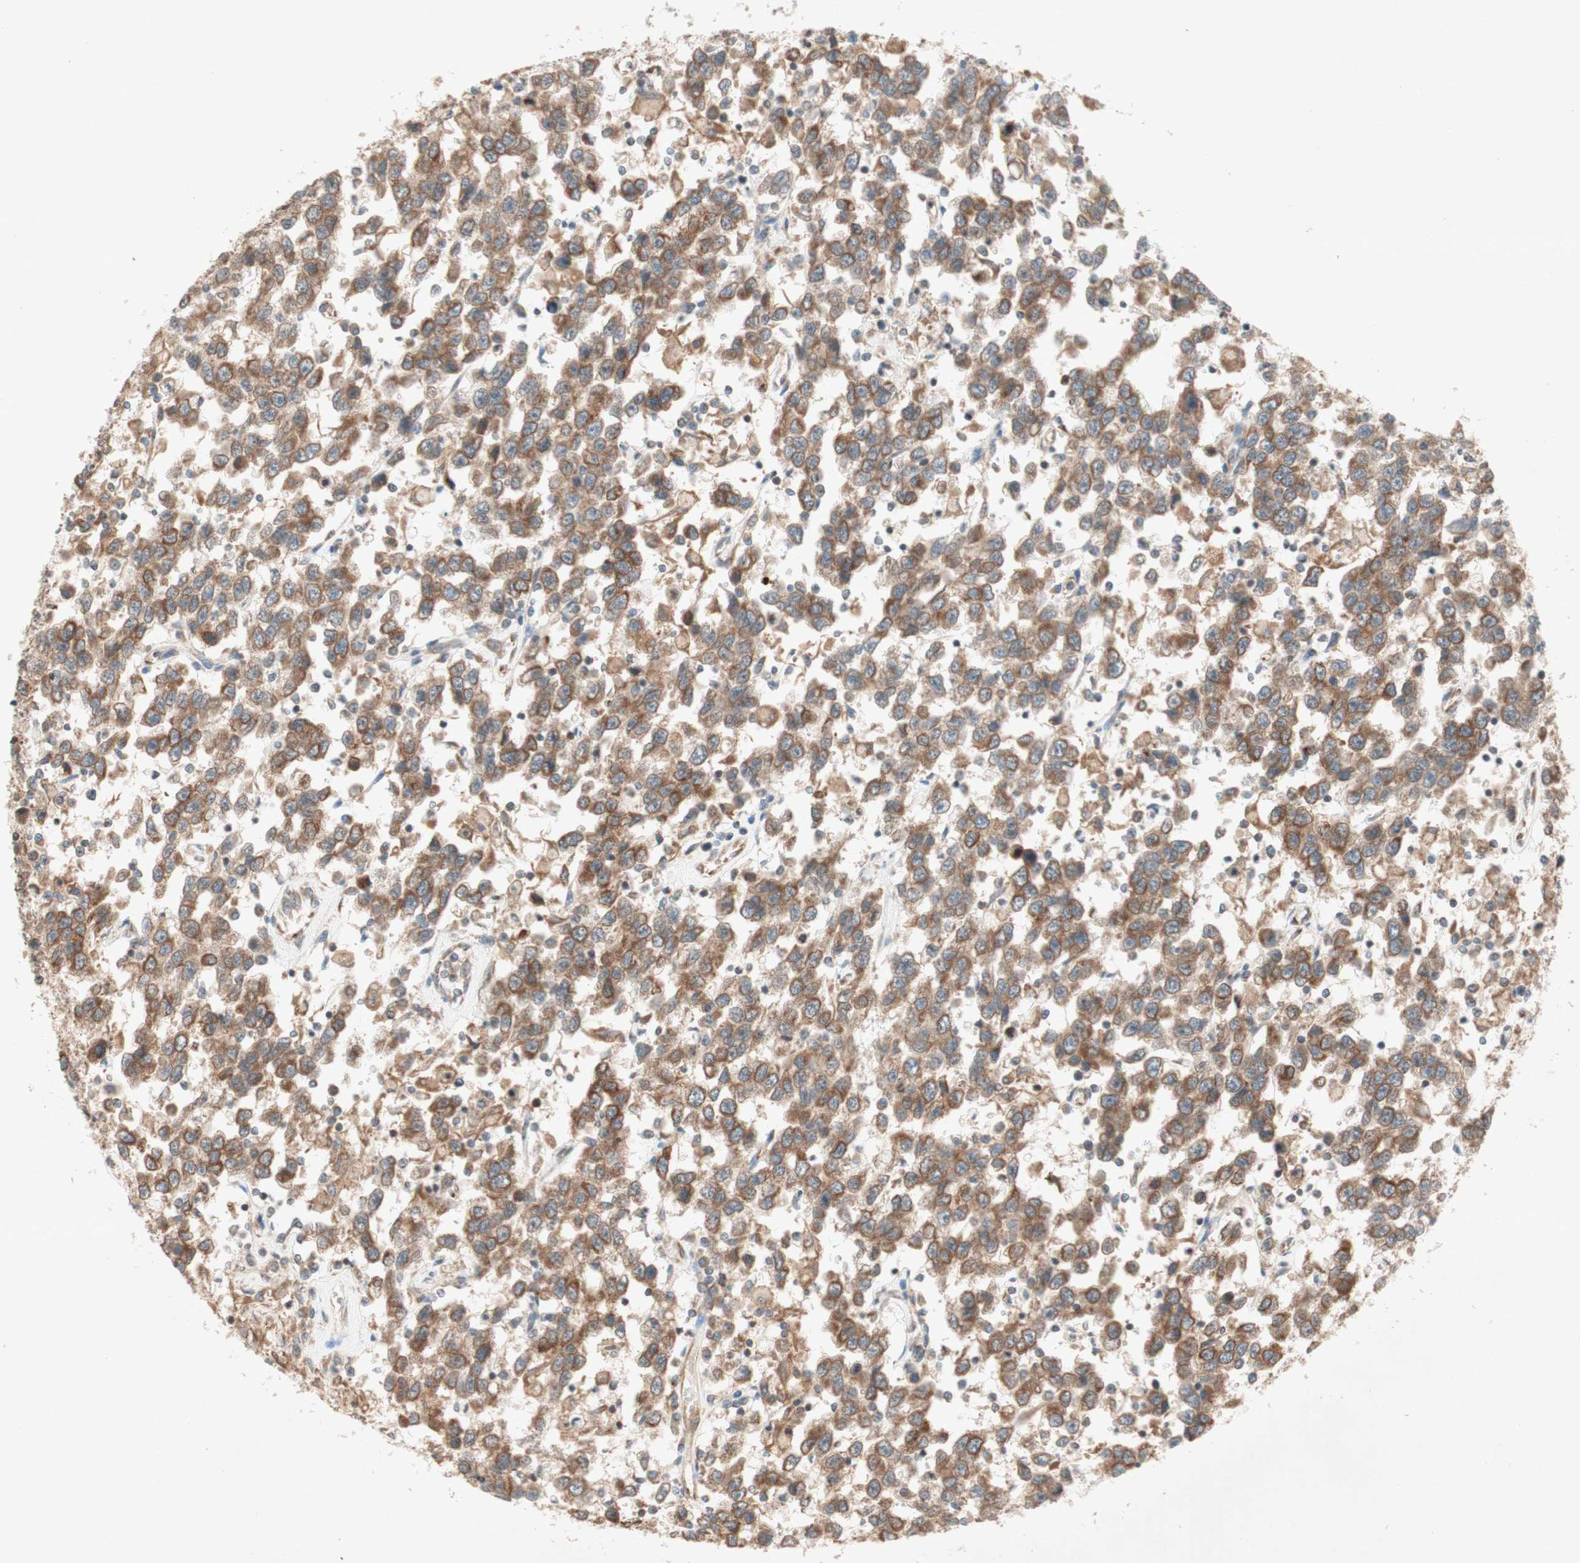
{"staining": {"intensity": "moderate", "quantity": ">75%", "location": "cytoplasmic/membranous"}, "tissue": "testis cancer", "cell_type": "Tumor cells", "image_type": "cancer", "snomed": [{"axis": "morphology", "description": "Seminoma, NOS"}, {"axis": "topography", "description": "Testis"}], "caption": "Human testis seminoma stained with a protein marker reveals moderate staining in tumor cells.", "gene": "SOCS2", "patient": {"sex": "male", "age": 41}}